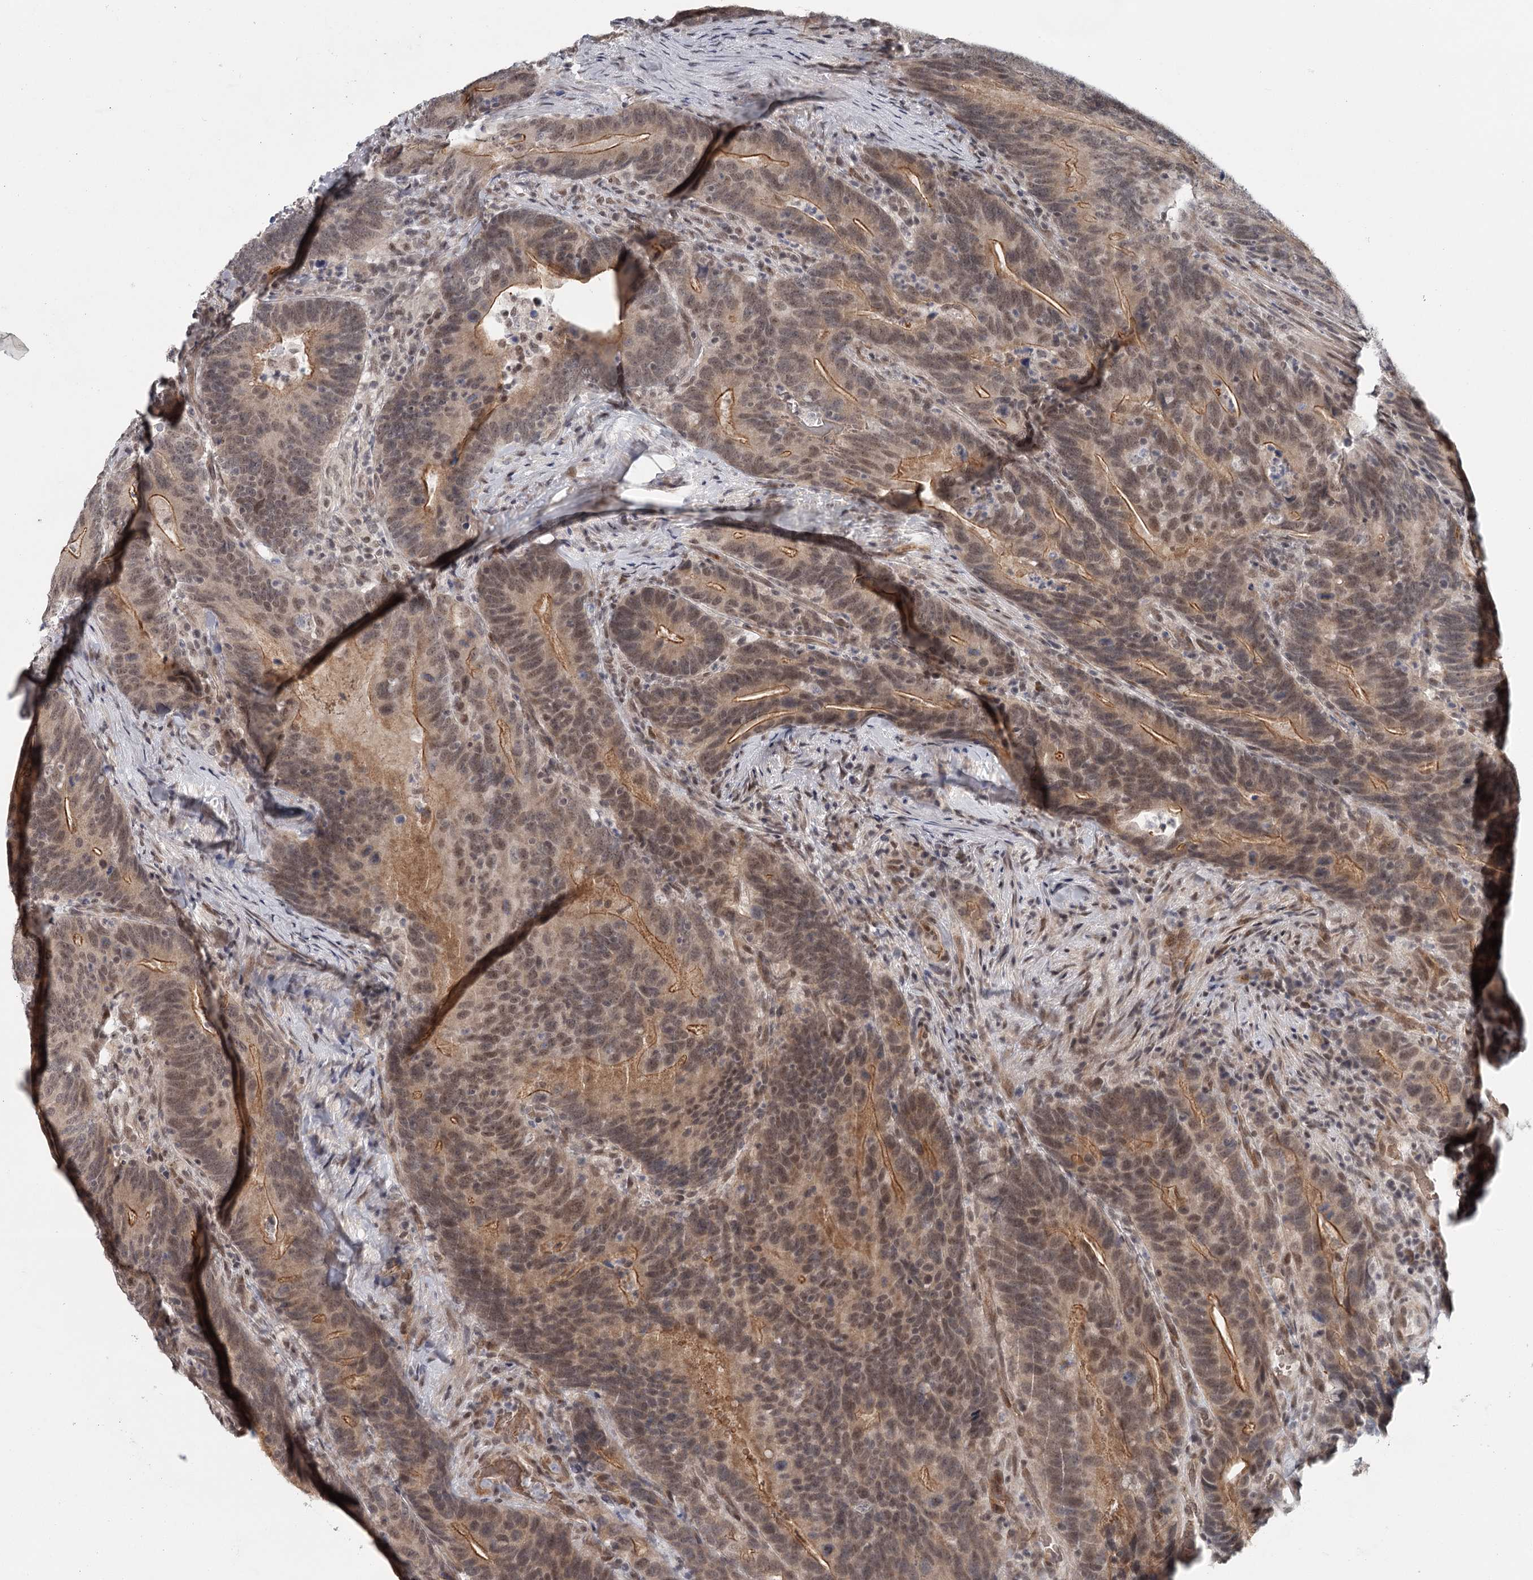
{"staining": {"intensity": "moderate", "quantity": ">75%", "location": "cytoplasmic/membranous,nuclear"}, "tissue": "colorectal cancer", "cell_type": "Tumor cells", "image_type": "cancer", "snomed": [{"axis": "morphology", "description": "Adenocarcinoma, NOS"}, {"axis": "topography", "description": "Colon"}], "caption": "Immunohistochemistry (IHC) of human colorectal cancer (adenocarcinoma) reveals medium levels of moderate cytoplasmic/membranous and nuclear positivity in about >75% of tumor cells.", "gene": "FAM13C", "patient": {"sex": "female", "age": 66}}